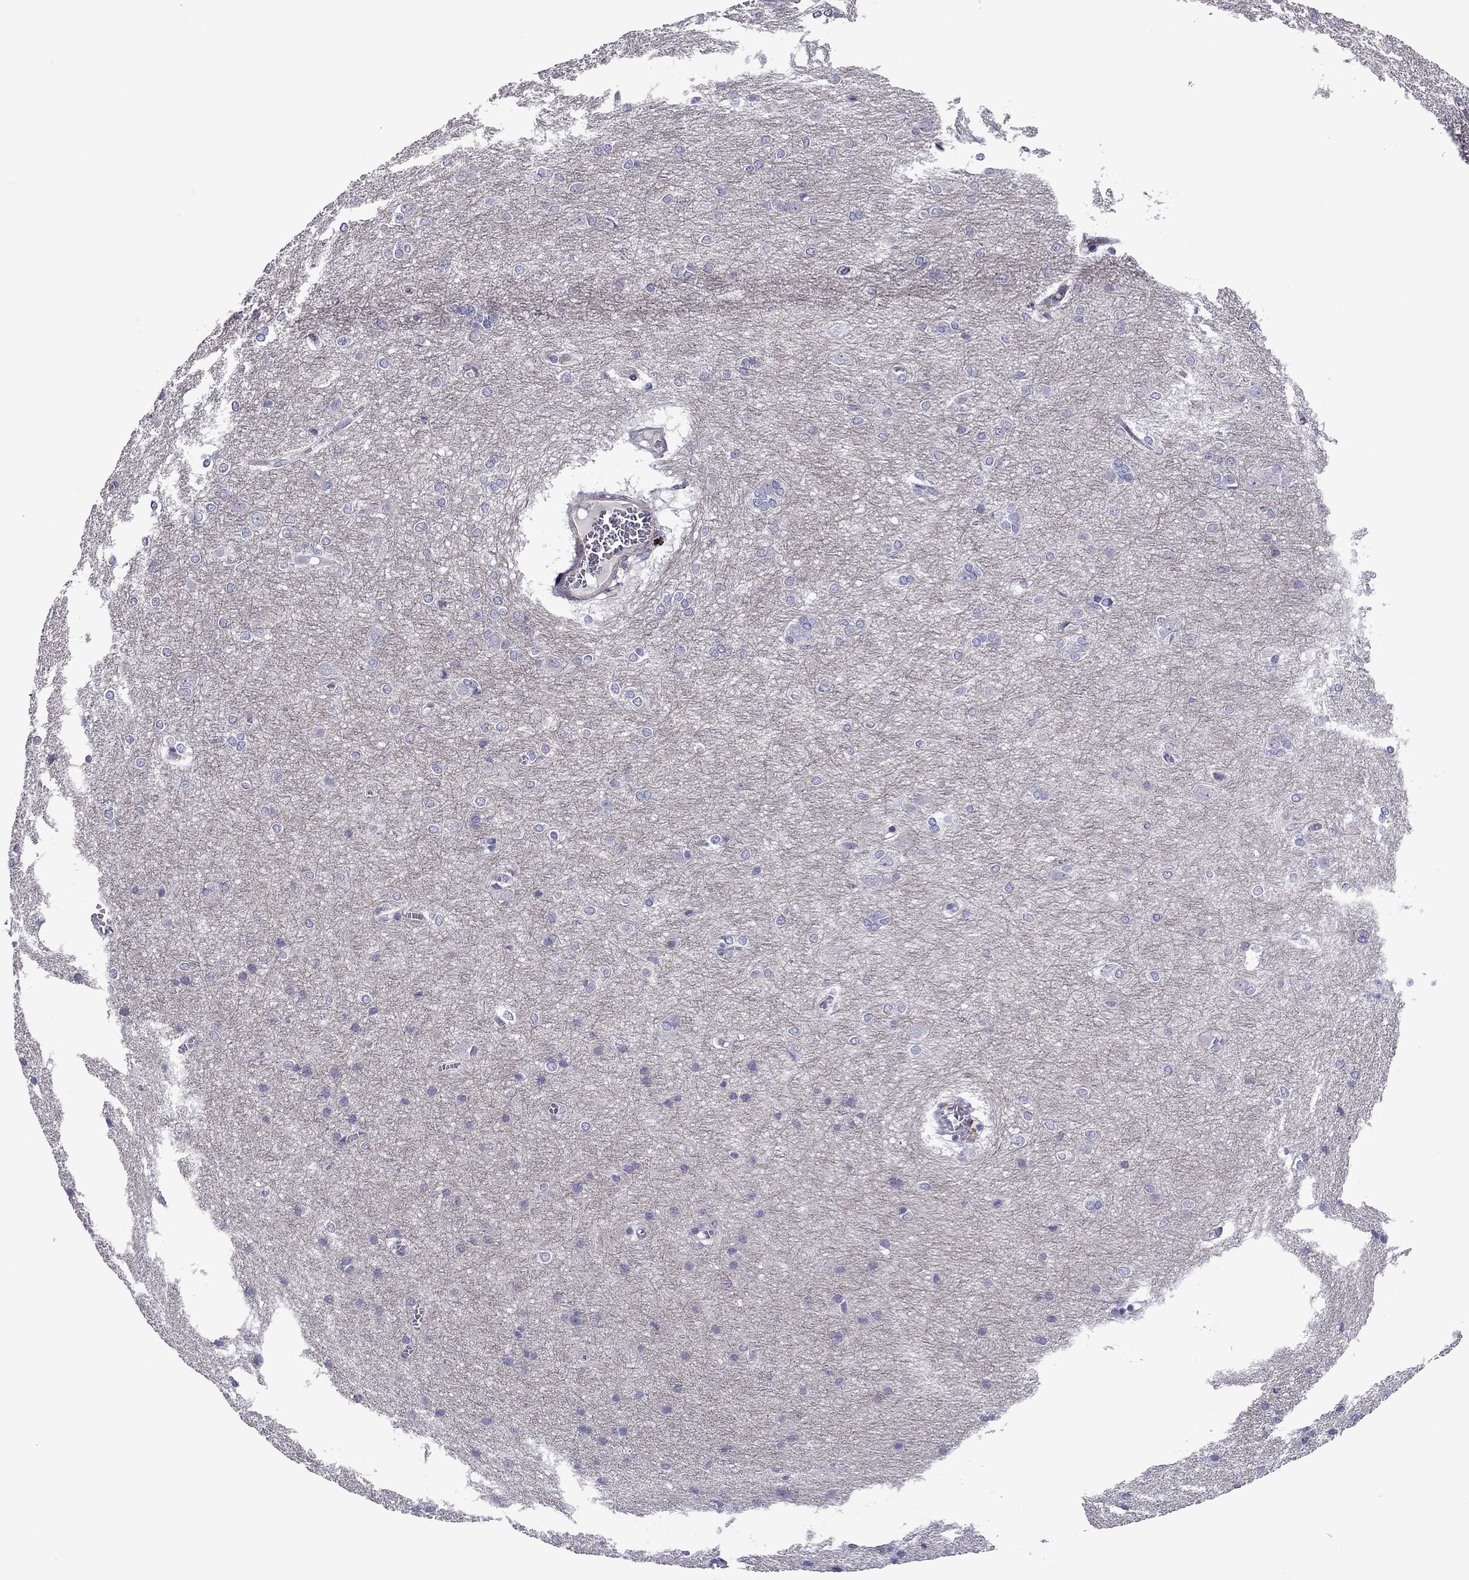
{"staining": {"intensity": "negative", "quantity": "none", "location": "none"}, "tissue": "cerebral cortex", "cell_type": "Endothelial cells", "image_type": "normal", "snomed": [{"axis": "morphology", "description": "Normal tissue, NOS"}, {"axis": "topography", "description": "Cerebral cortex"}], "caption": "Photomicrograph shows no protein staining in endothelial cells of benign cerebral cortex.", "gene": "SLC16A8", "patient": {"sex": "male", "age": 37}}